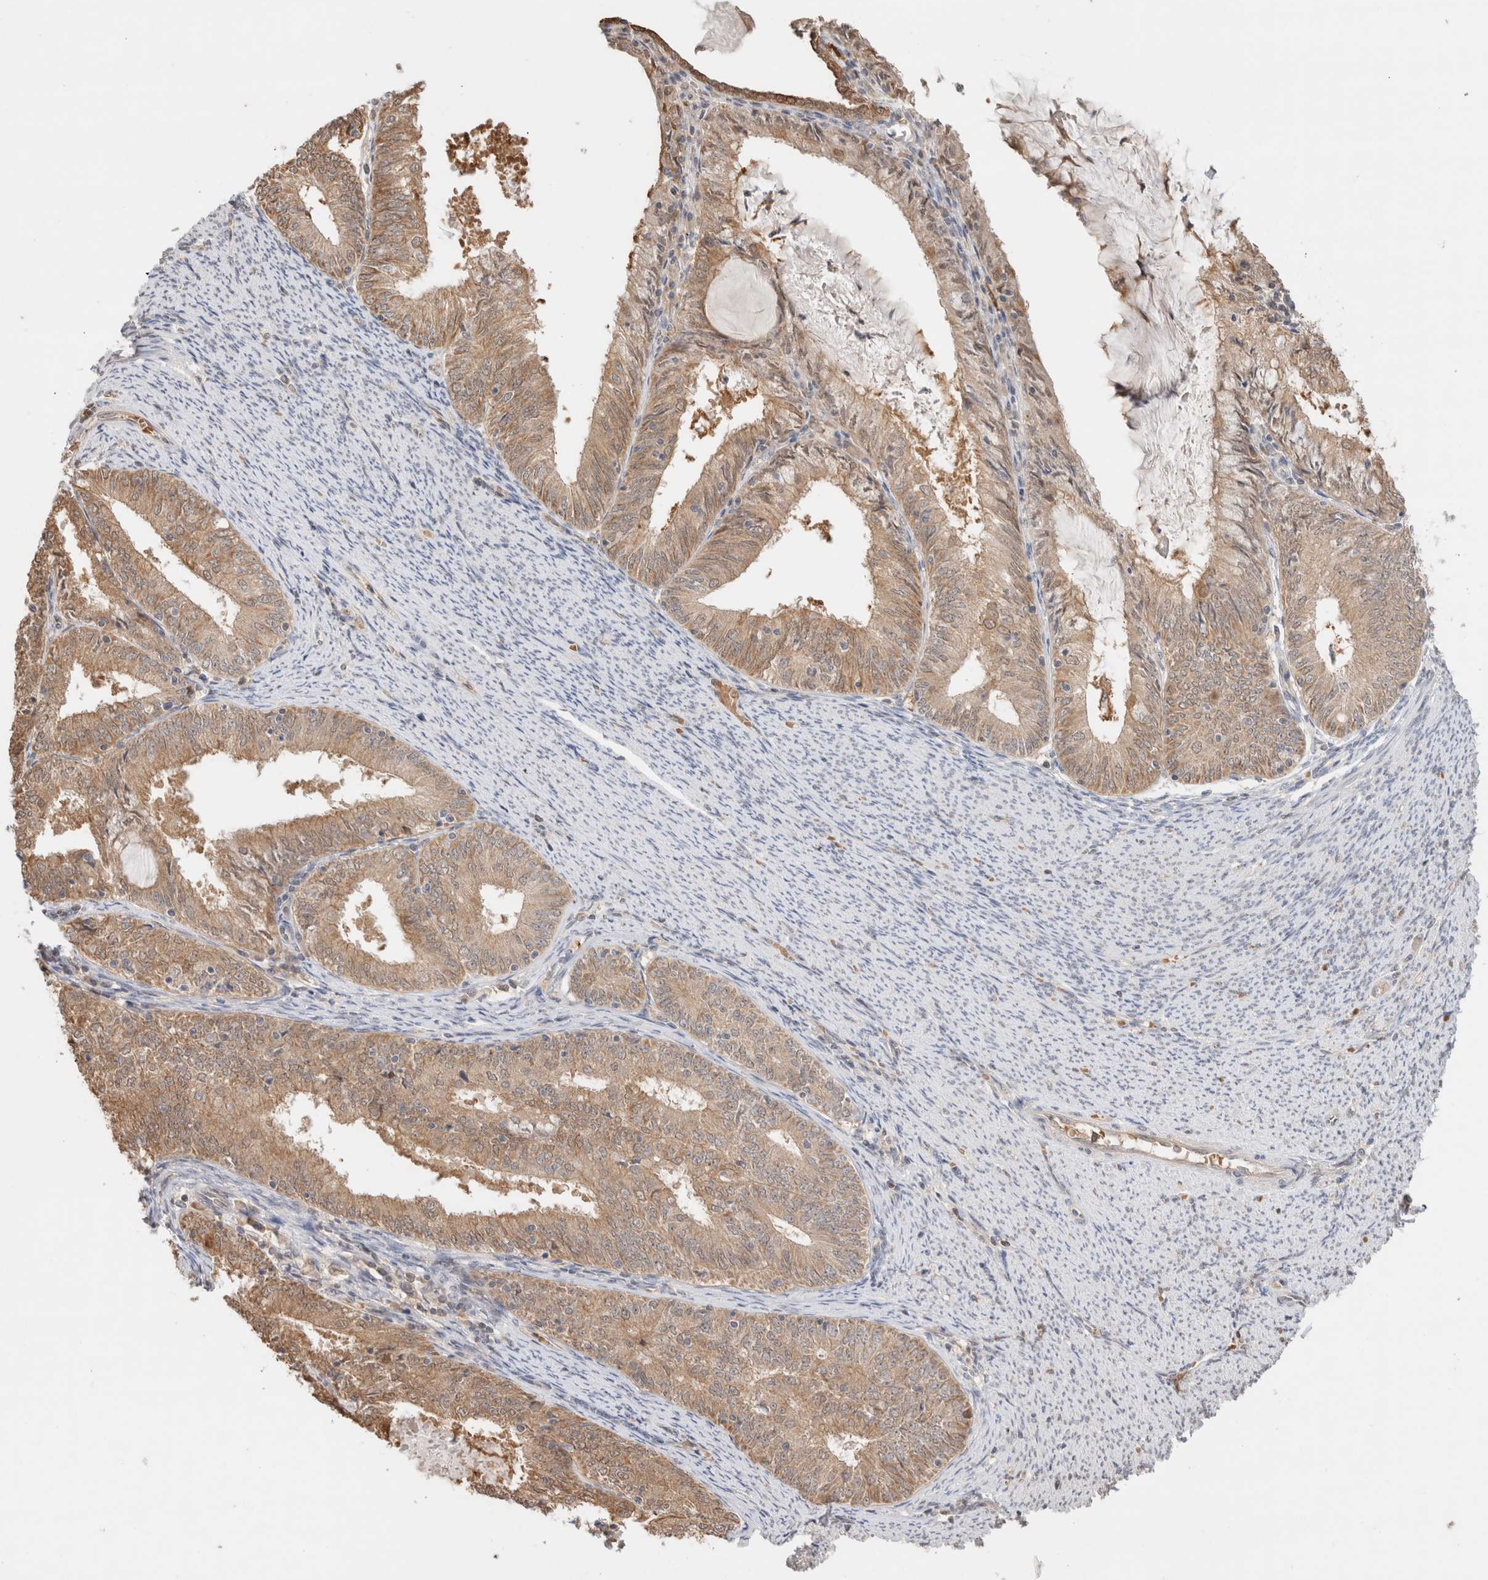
{"staining": {"intensity": "weak", "quantity": ">75%", "location": "cytoplasmic/membranous"}, "tissue": "endometrial cancer", "cell_type": "Tumor cells", "image_type": "cancer", "snomed": [{"axis": "morphology", "description": "Adenocarcinoma, NOS"}, {"axis": "topography", "description": "Endometrium"}], "caption": "Adenocarcinoma (endometrial) was stained to show a protein in brown. There is low levels of weak cytoplasmic/membranous staining in approximately >75% of tumor cells.", "gene": "CA13", "patient": {"sex": "female", "age": 57}}